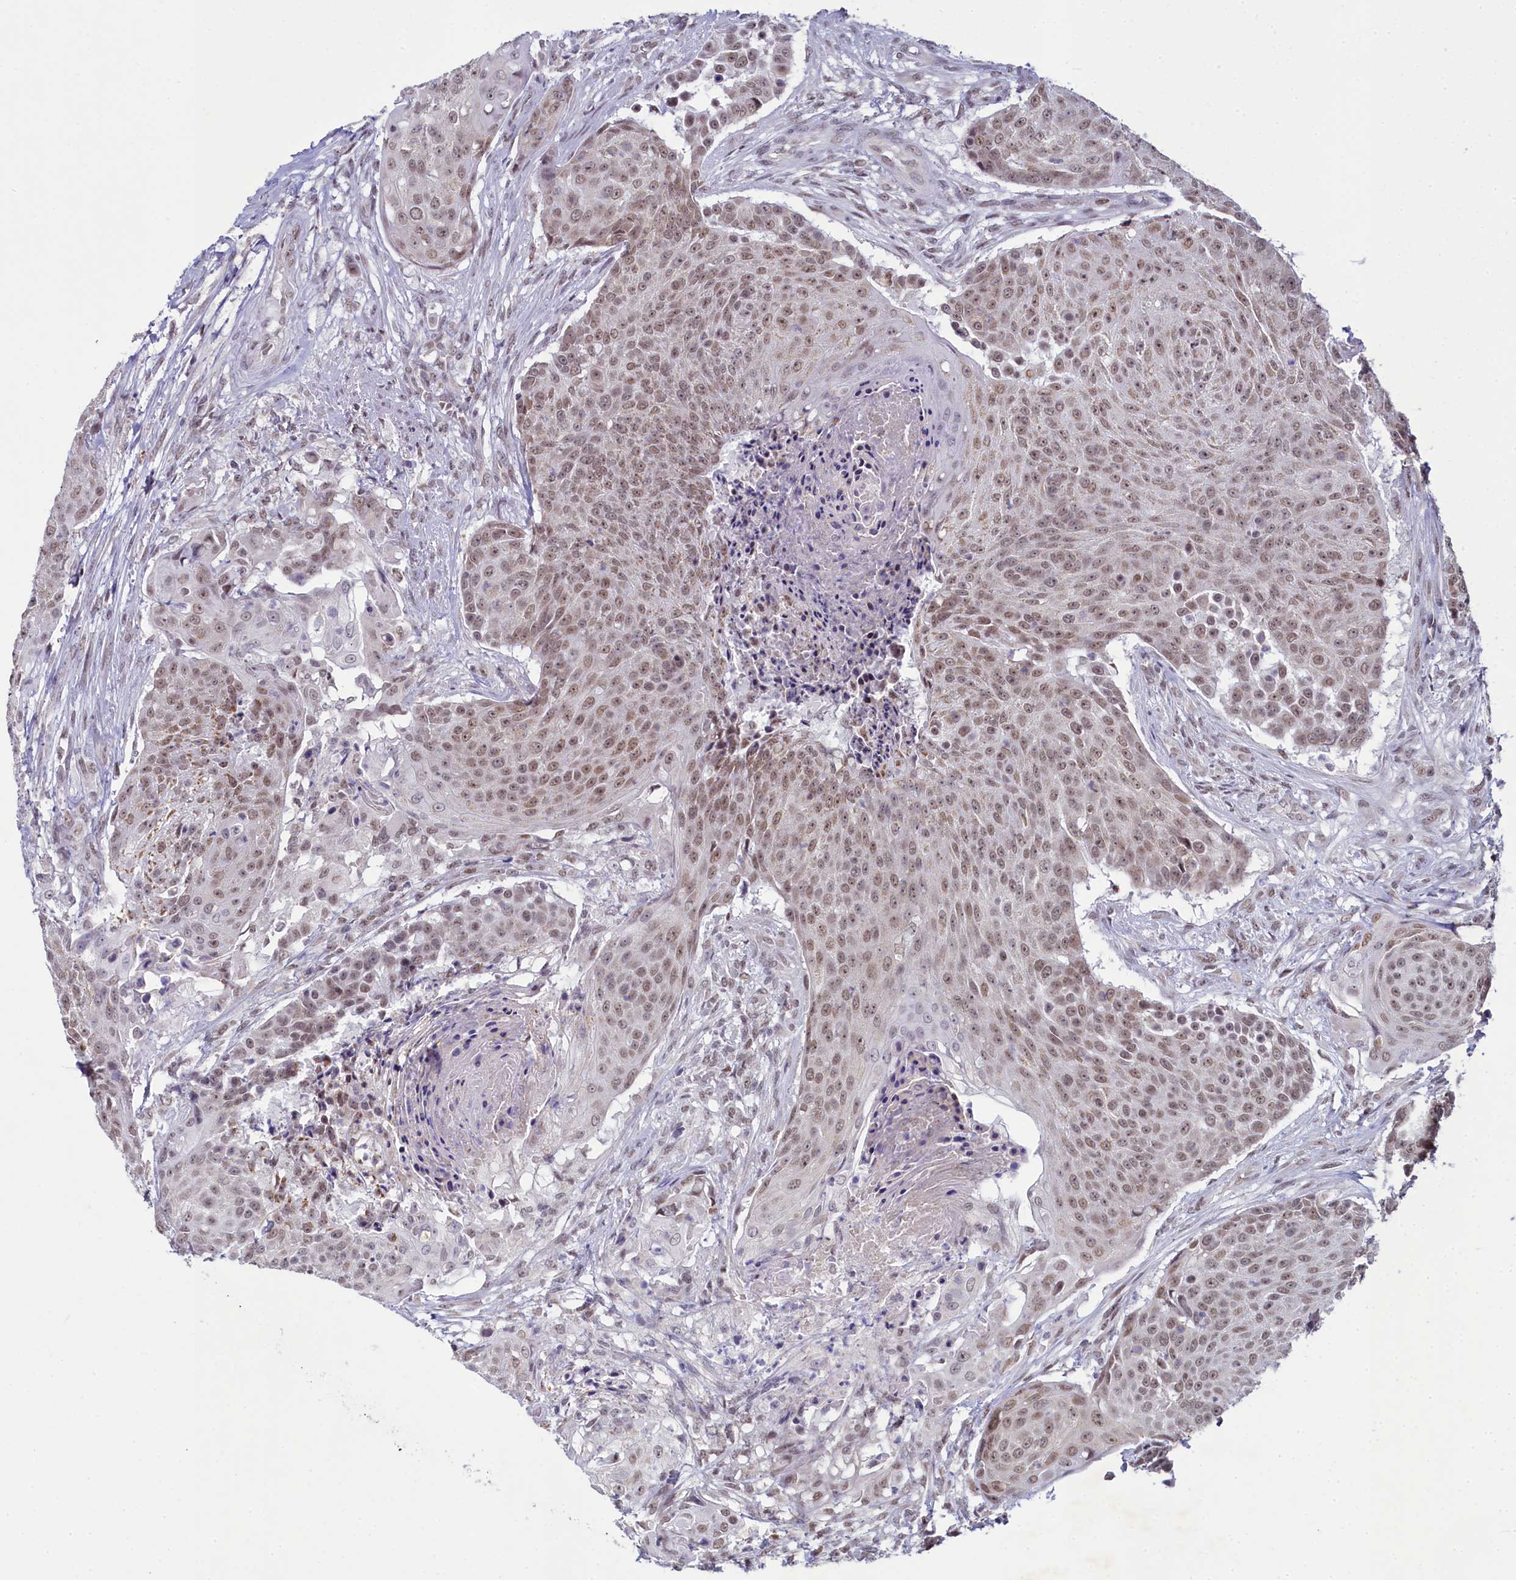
{"staining": {"intensity": "moderate", "quantity": ">75%", "location": "nuclear"}, "tissue": "urothelial cancer", "cell_type": "Tumor cells", "image_type": "cancer", "snomed": [{"axis": "morphology", "description": "Urothelial carcinoma, High grade"}, {"axis": "topography", "description": "Urinary bladder"}], "caption": "The immunohistochemical stain shows moderate nuclear expression in tumor cells of high-grade urothelial carcinoma tissue.", "gene": "PPHLN1", "patient": {"sex": "female", "age": 63}}